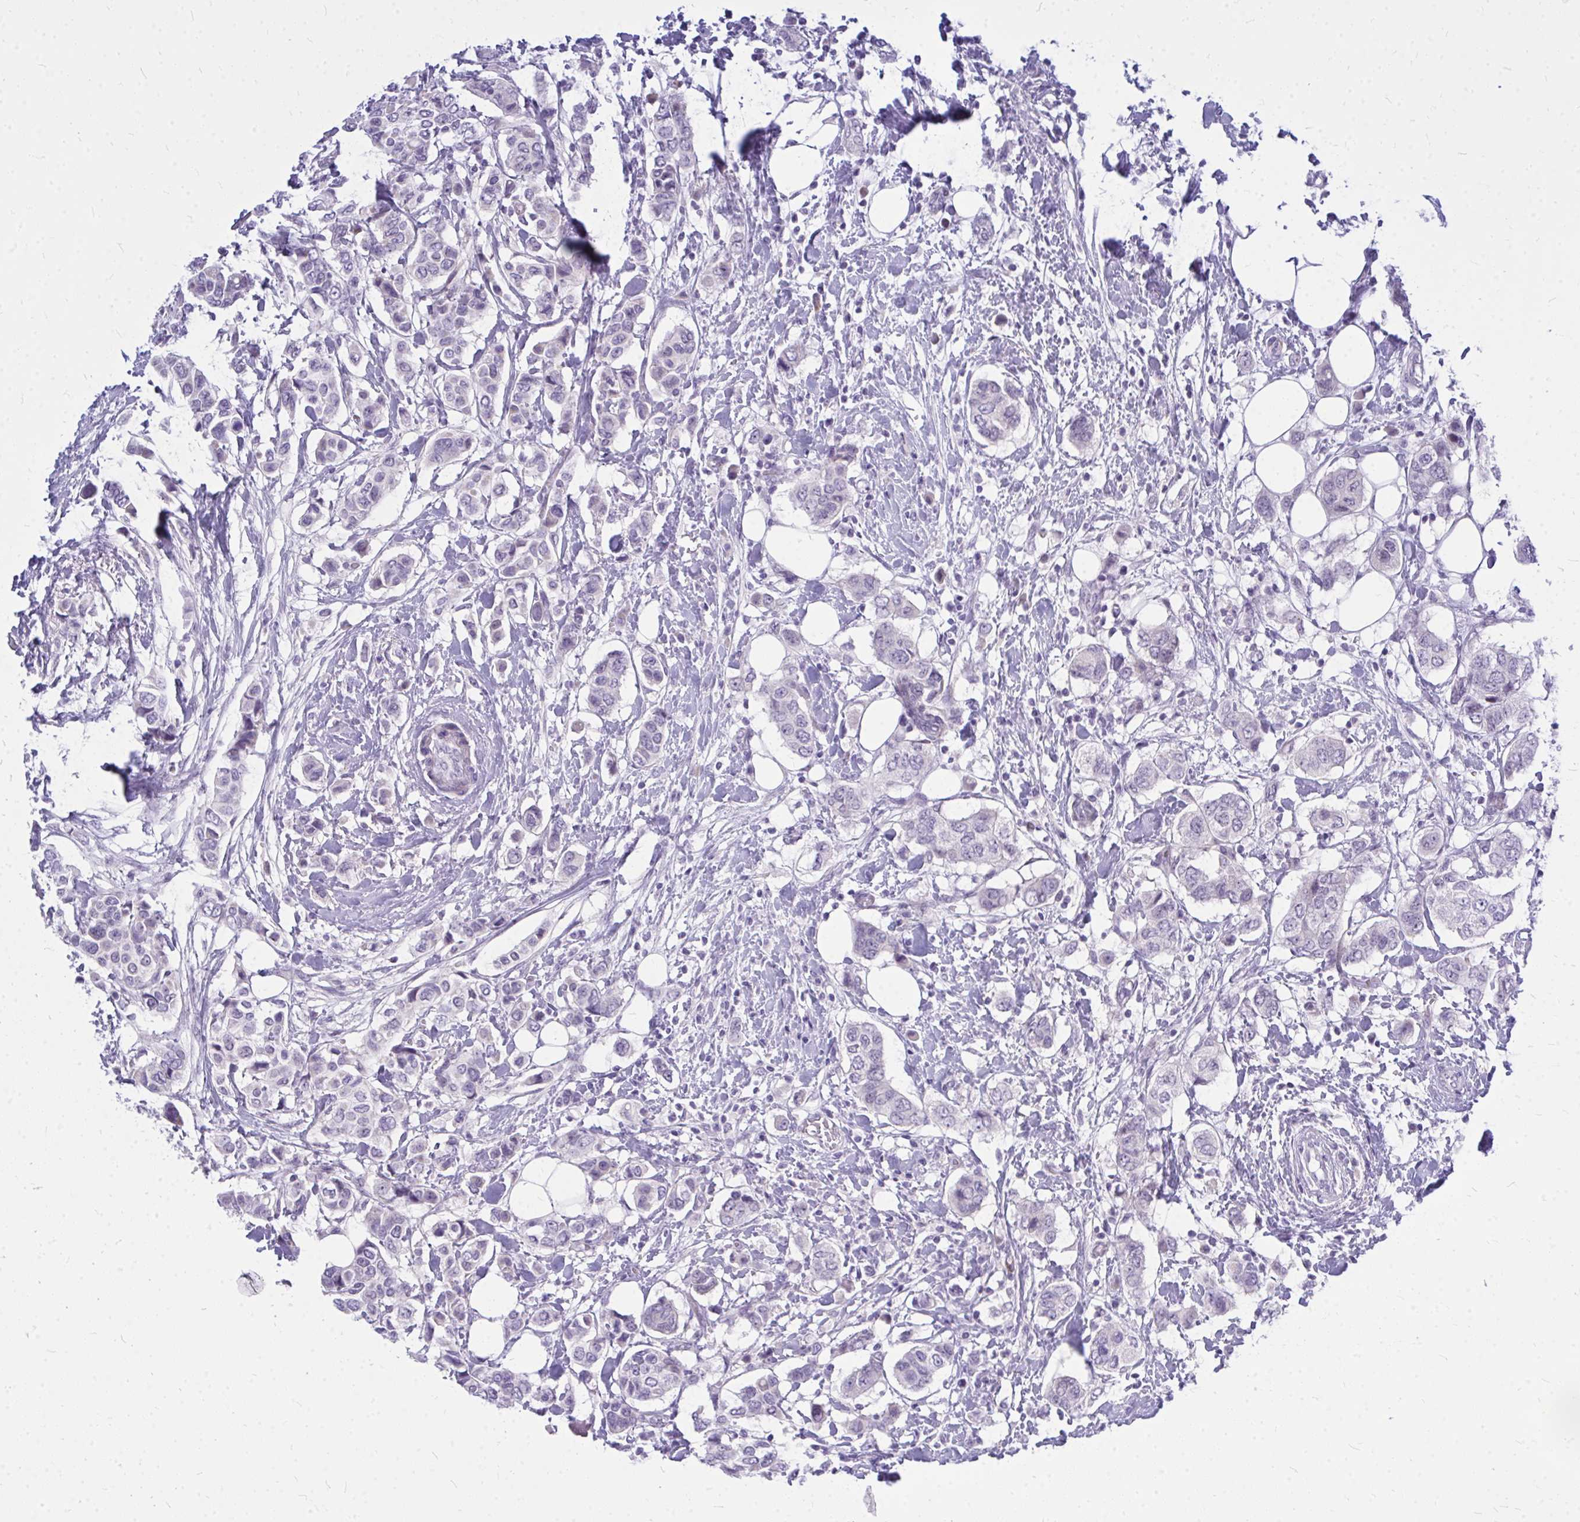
{"staining": {"intensity": "negative", "quantity": "none", "location": "none"}, "tissue": "breast cancer", "cell_type": "Tumor cells", "image_type": "cancer", "snomed": [{"axis": "morphology", "description": "Lobular carcinoma"}, {"axis": "topography", "description": "Breast"}], "caption": "DAB immunohistochemical staining of human breast cancer shows no significant positivity in tumor cells. Nuclei are stained in blue.", "gene": "ZSCAN25", "patient": {"sex": "female", "age": 51}}